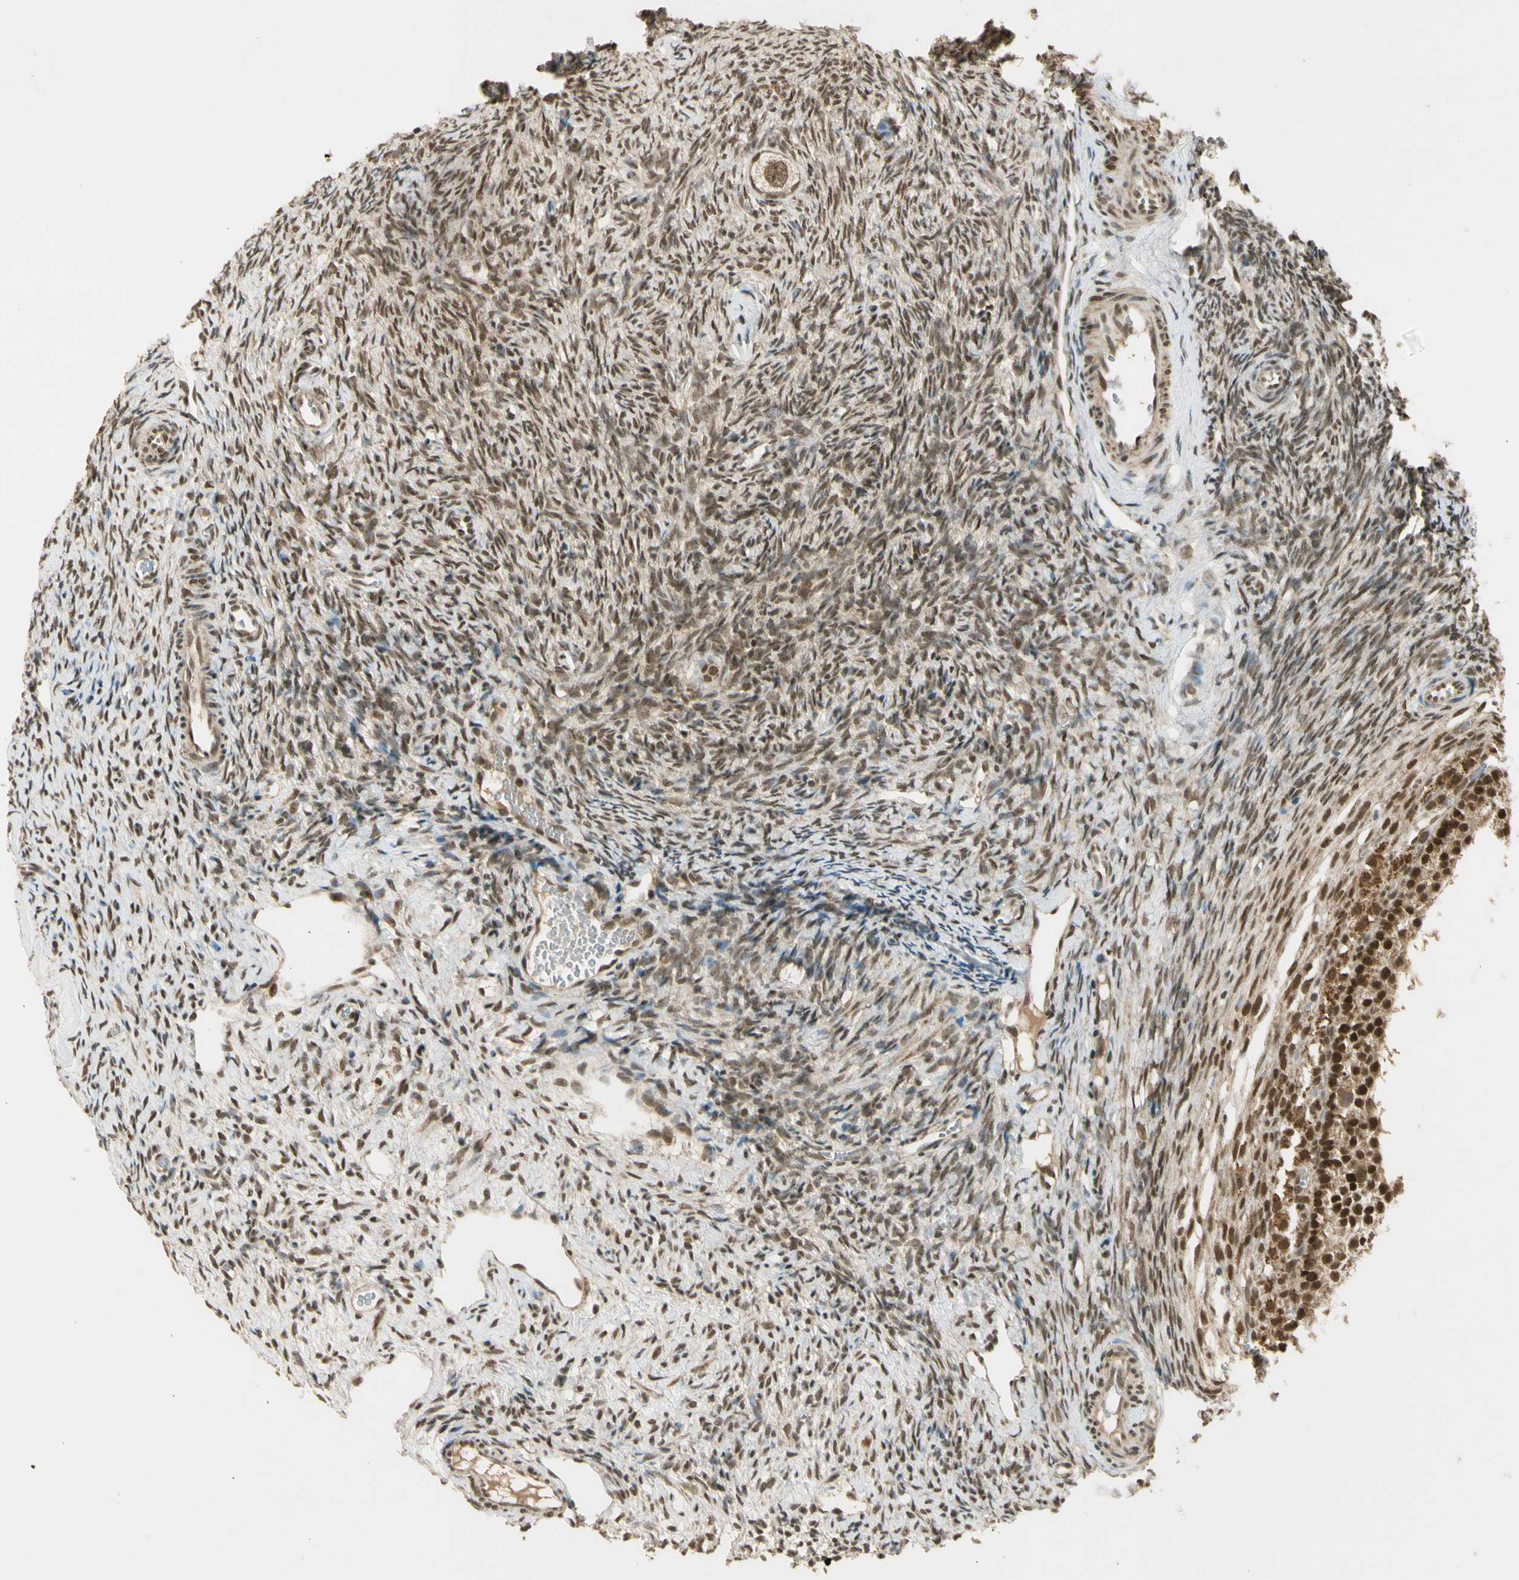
{"staining": {"intensity": "moderate", "quantity": ">75%", "location": "nuclear"}, "tissue": "ovary", "cell_type": "Follicle cells", "image_type": "normal", "snomed": [{"axis": "morphology", "description": "Normal tissue, NOS"}, {"axis": "topography", "description": "Ovary"}], "caption": "A photomicrograph of ovary stained for a protein reveals moderate nuclear brown staining in follicle cells.", "gene": "ZNF135", "patient": {"sex": "female", "age": 35}}